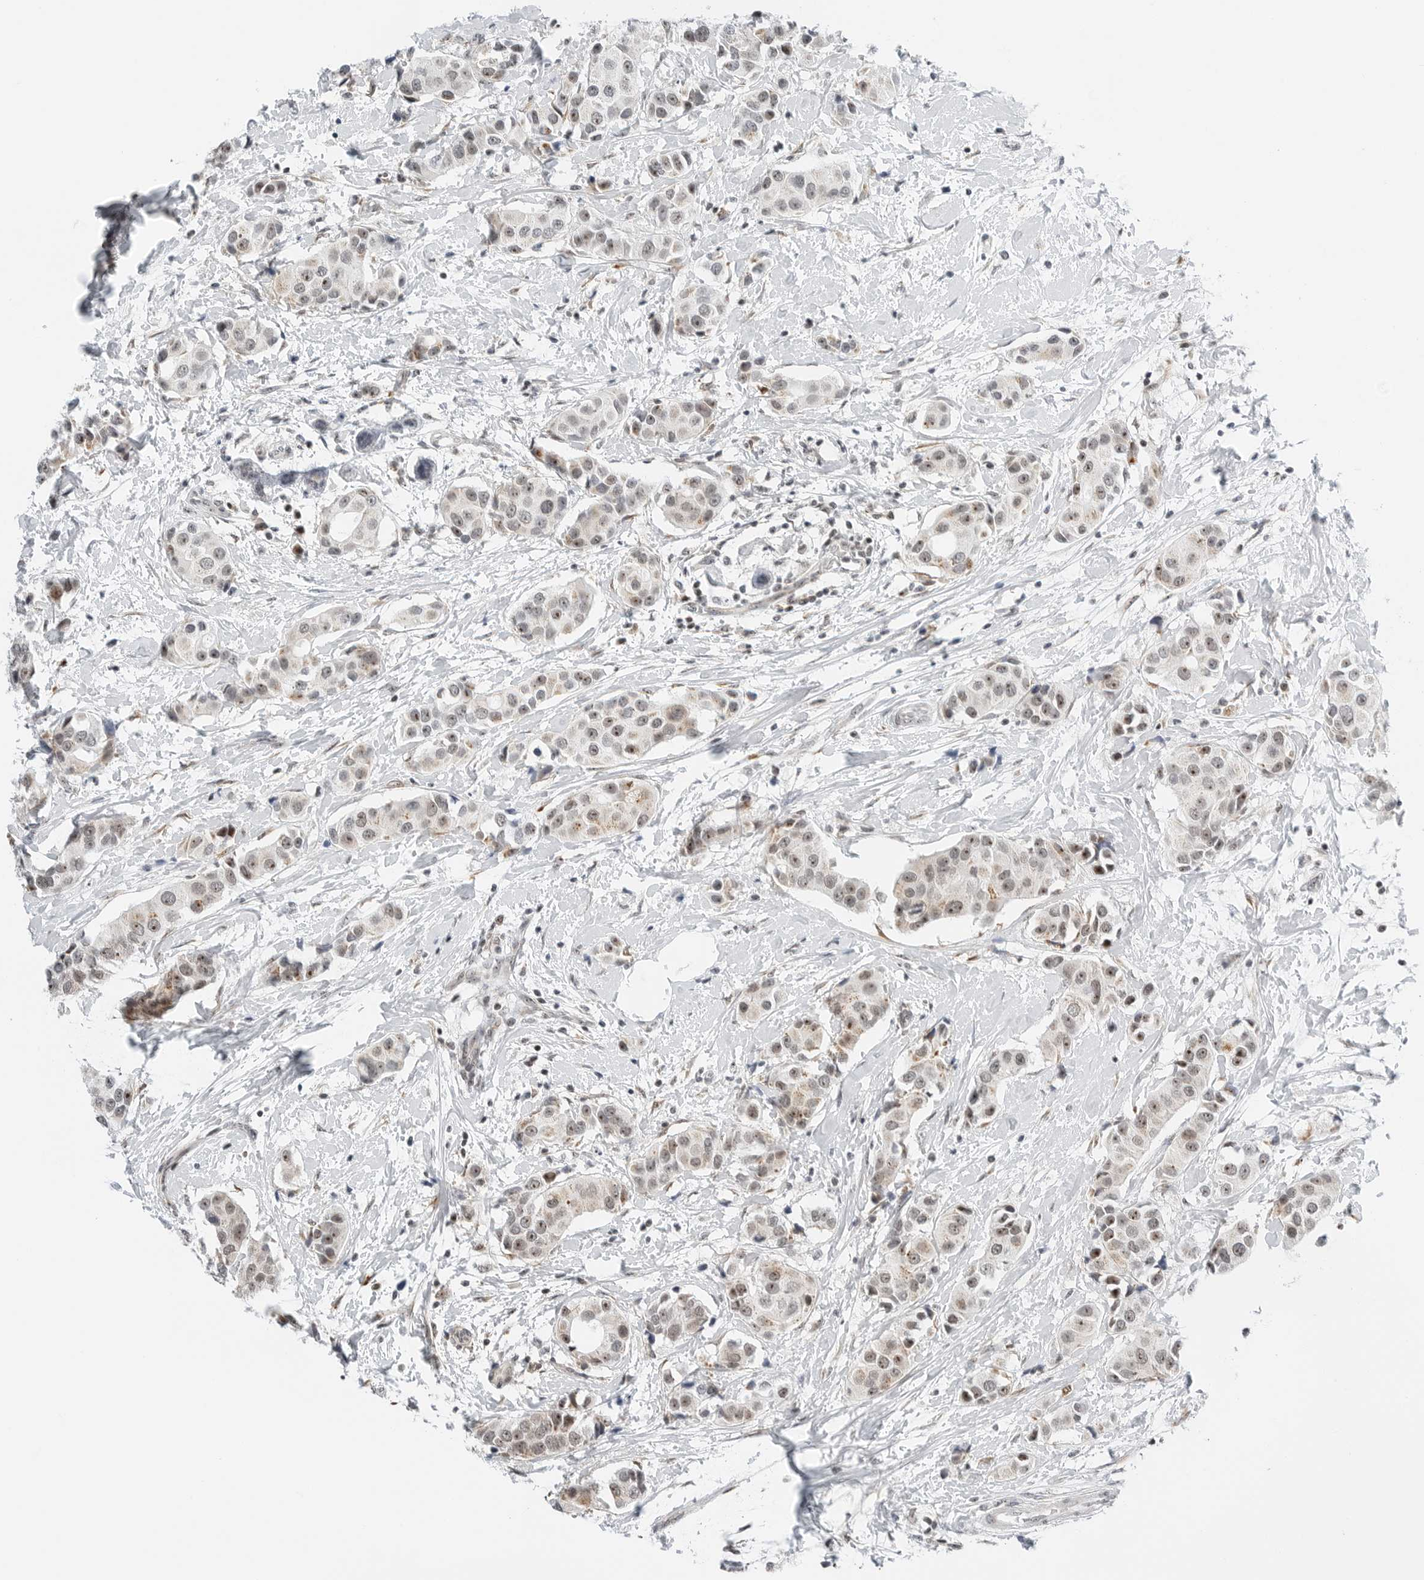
{"staining": {"intensity": "moderate", "quantity": "<25%", "location": "nuclear"}, "tissue": "breast cancer", "cell_type": "Tumor cells", "image_type": "cancer", "snomed": [{"axis": "morphology", "description": "Normal tissue, NOS"}, {"axis": "morphology", "description": "Duct carcinoma"}, {"axis": "topography", "description": "Breast"}], "caption": "The immunohistochemical stain shows moderate nuclear positivity in tumor cells of intraductal carcinoma (breast) tissue. The staining was performed using DAB (3,3'-diaminobenzidine) to visualize the protein expression in brown, while the nuclei were stained in blue with hematoxylin (Magnification: 20x).", "gene": "RIMKLA", "patient": {"sex": "female", "age": 39}}